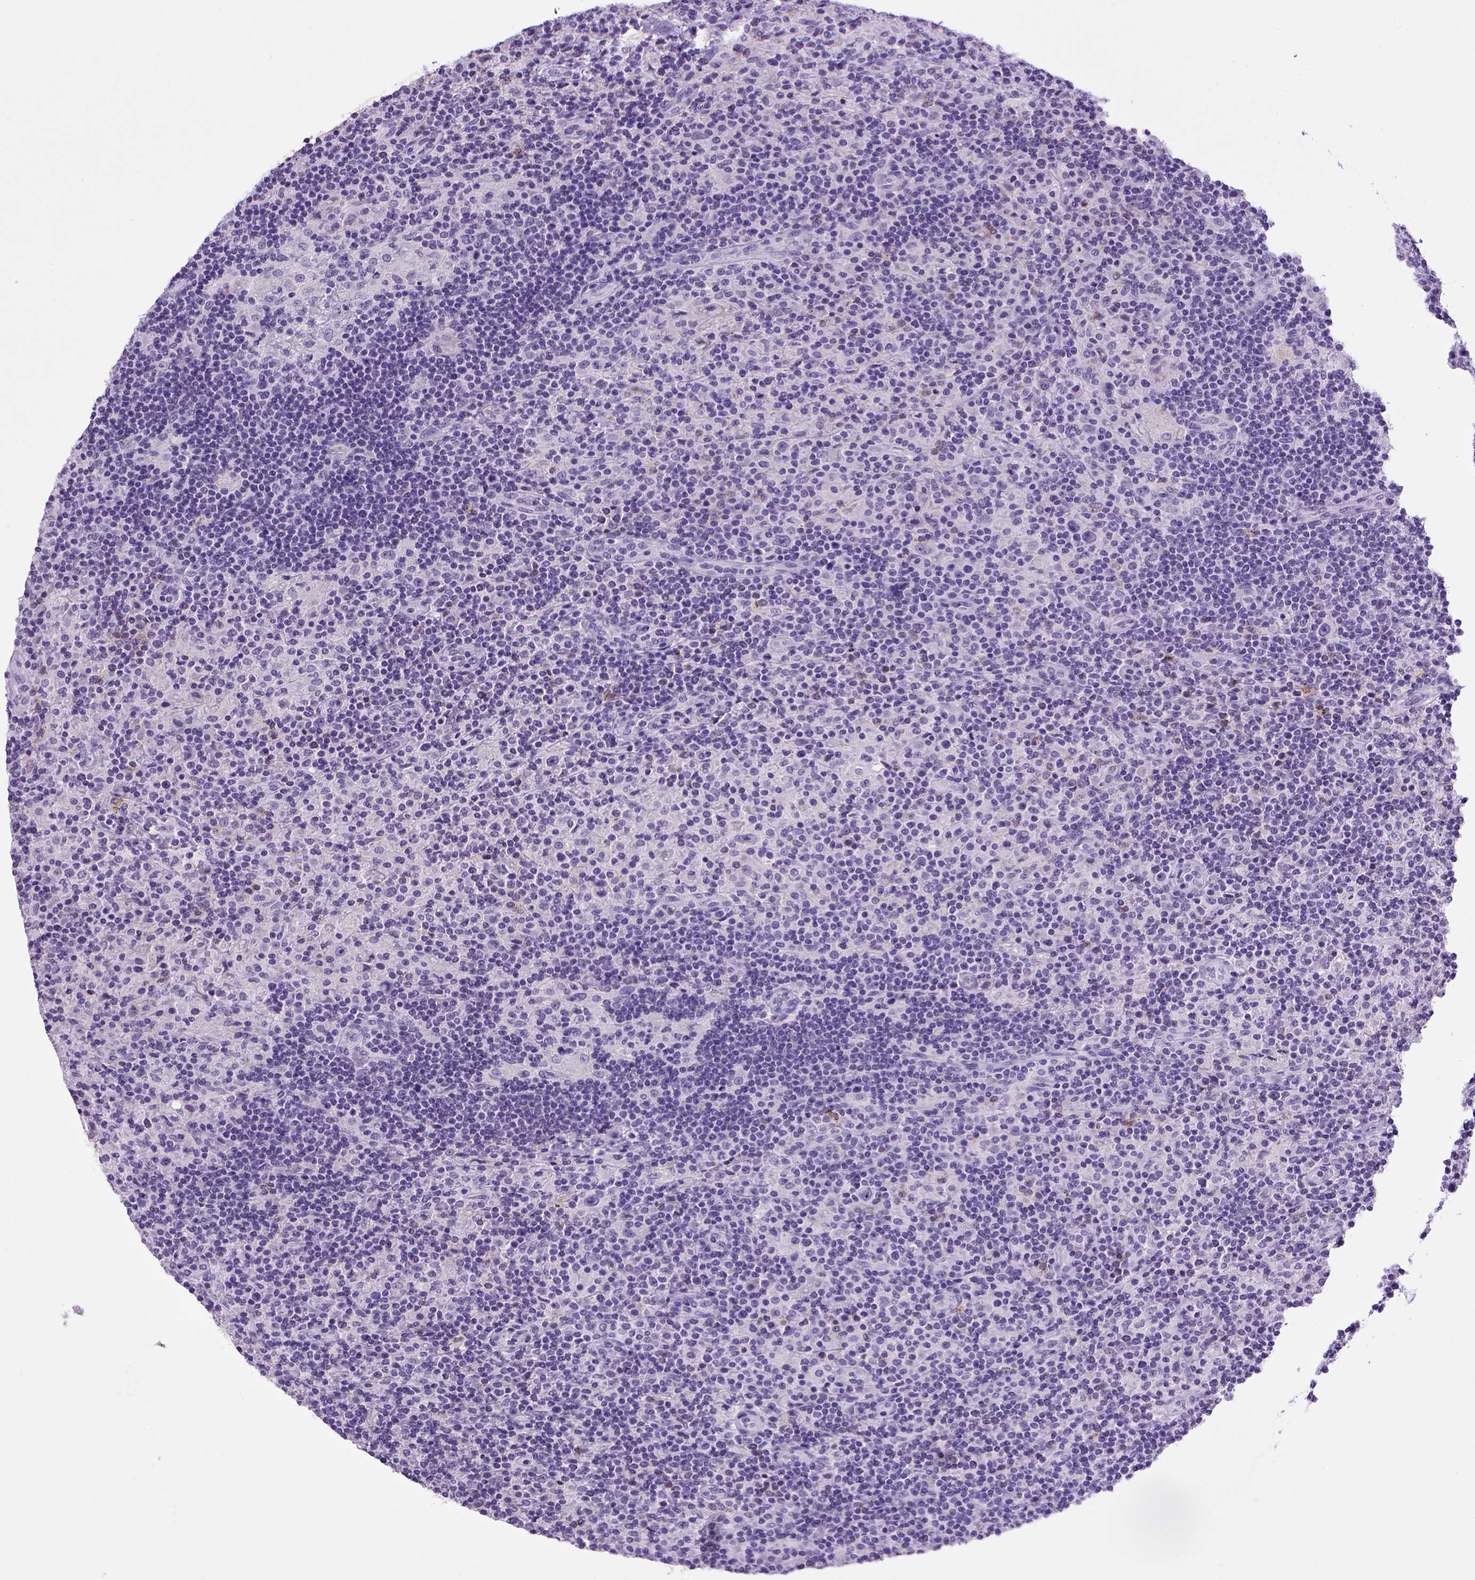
{"staining": {"intensity": "negative", "quantity": "none", "location": "none"}, "tissue": "lymphoma", "cell_type": "Tumor cells", "image_type": "cancer", "snomed": [{"axis": "morphology", "description": "Hodgkin's disease, NOS"}, {"axis": "topography", "description": "Lymph node"}], "caption": "IHC of lymphoma displays no expression in tumor cells.", "gene": "CDH1", "patient": {"sex": "male", "age": 70}}